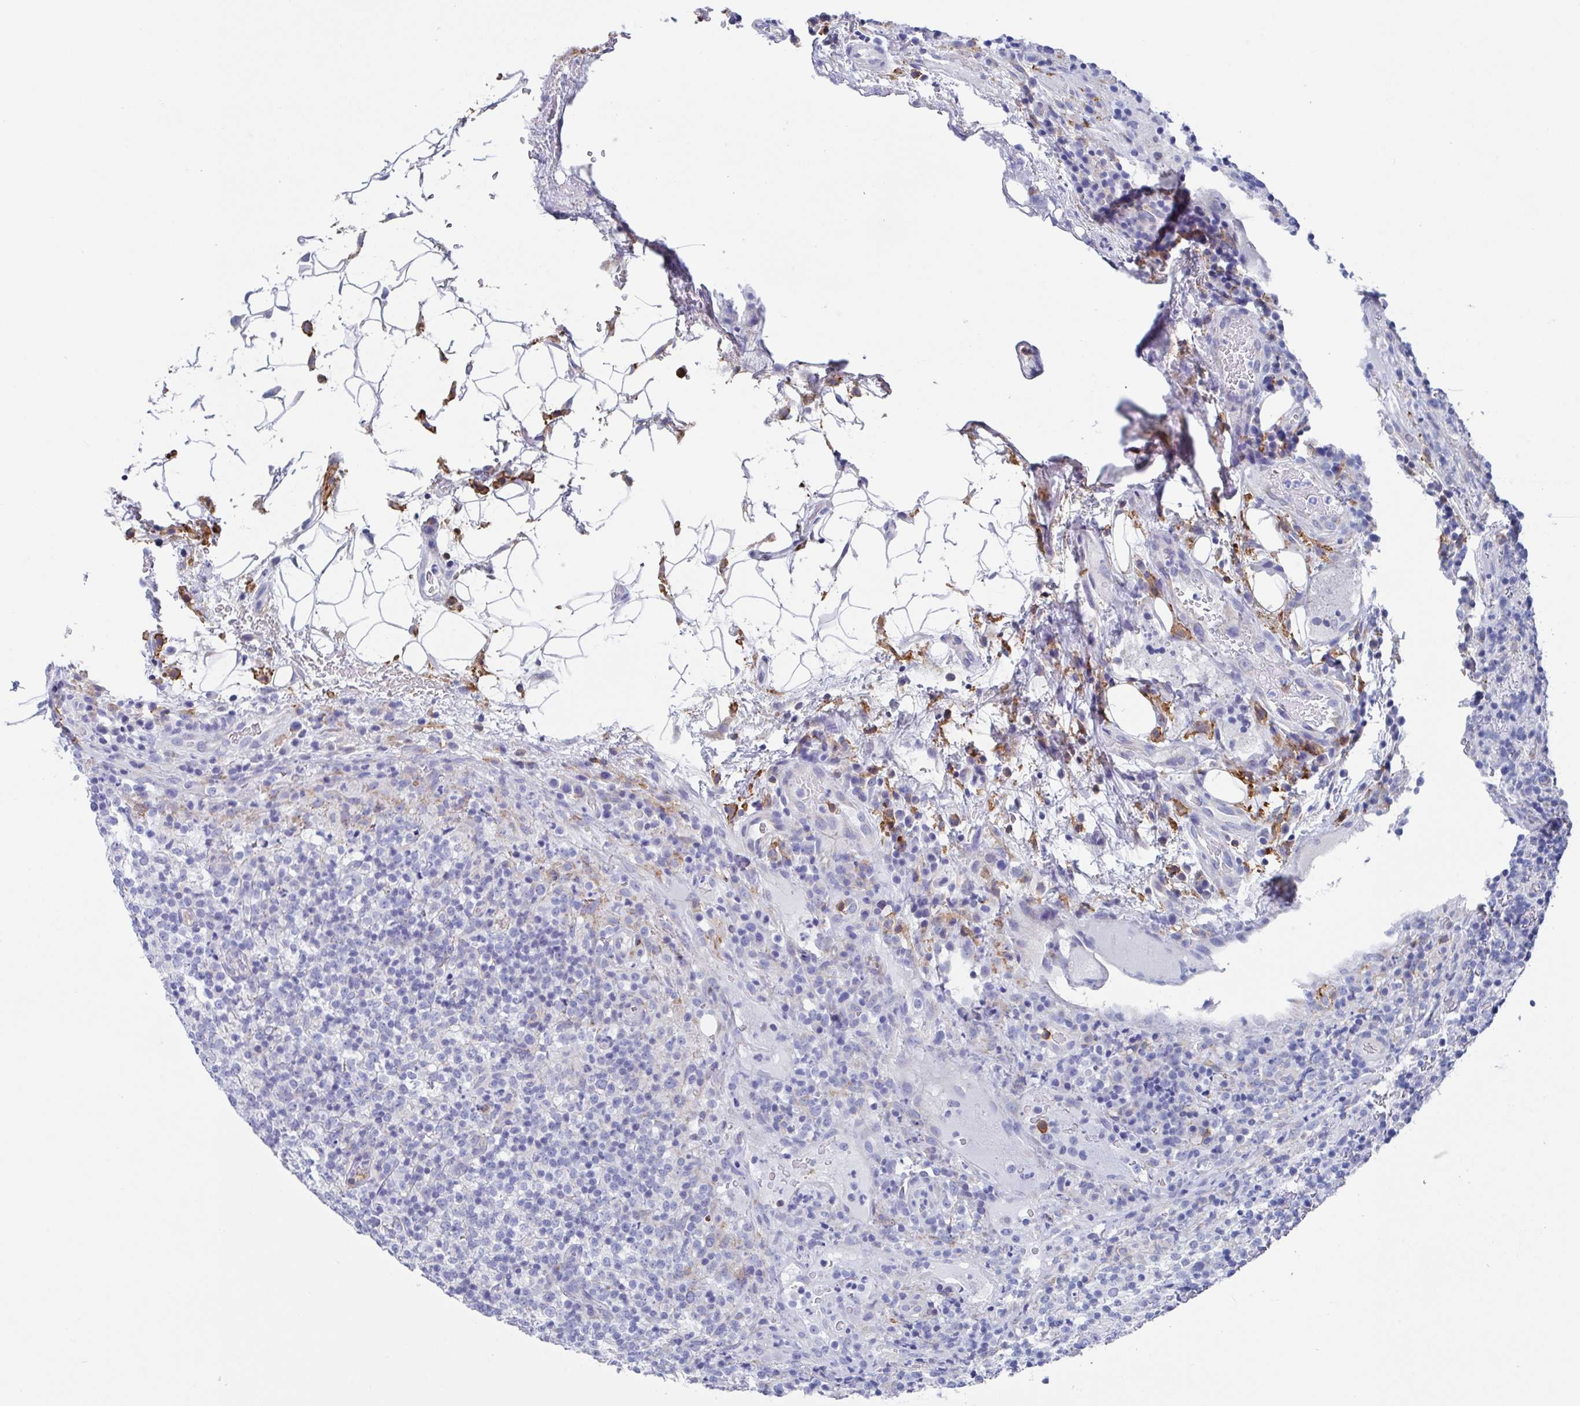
{"staining": {"intensity": "negative", "quantity": "none", "location": "none"}, "tissue": "lymphoma", "cell_type": "Tumor cells", "image_type": "cancer", "snomed": [{"axis": "morphology", "description": "Malignant lymphoma, non-Hodgkin's type, High grade"}, {"axis": "topography", "description": "Lymph node"}], "caption": "This is an immunohistochemistry (IHC) image of high-grade malignant lymphoma, non-Hodgkin's type. There is no staining in tumor cells.", "gene": "FCGR3A", "patient": {"sex": "male", "age": 54}}